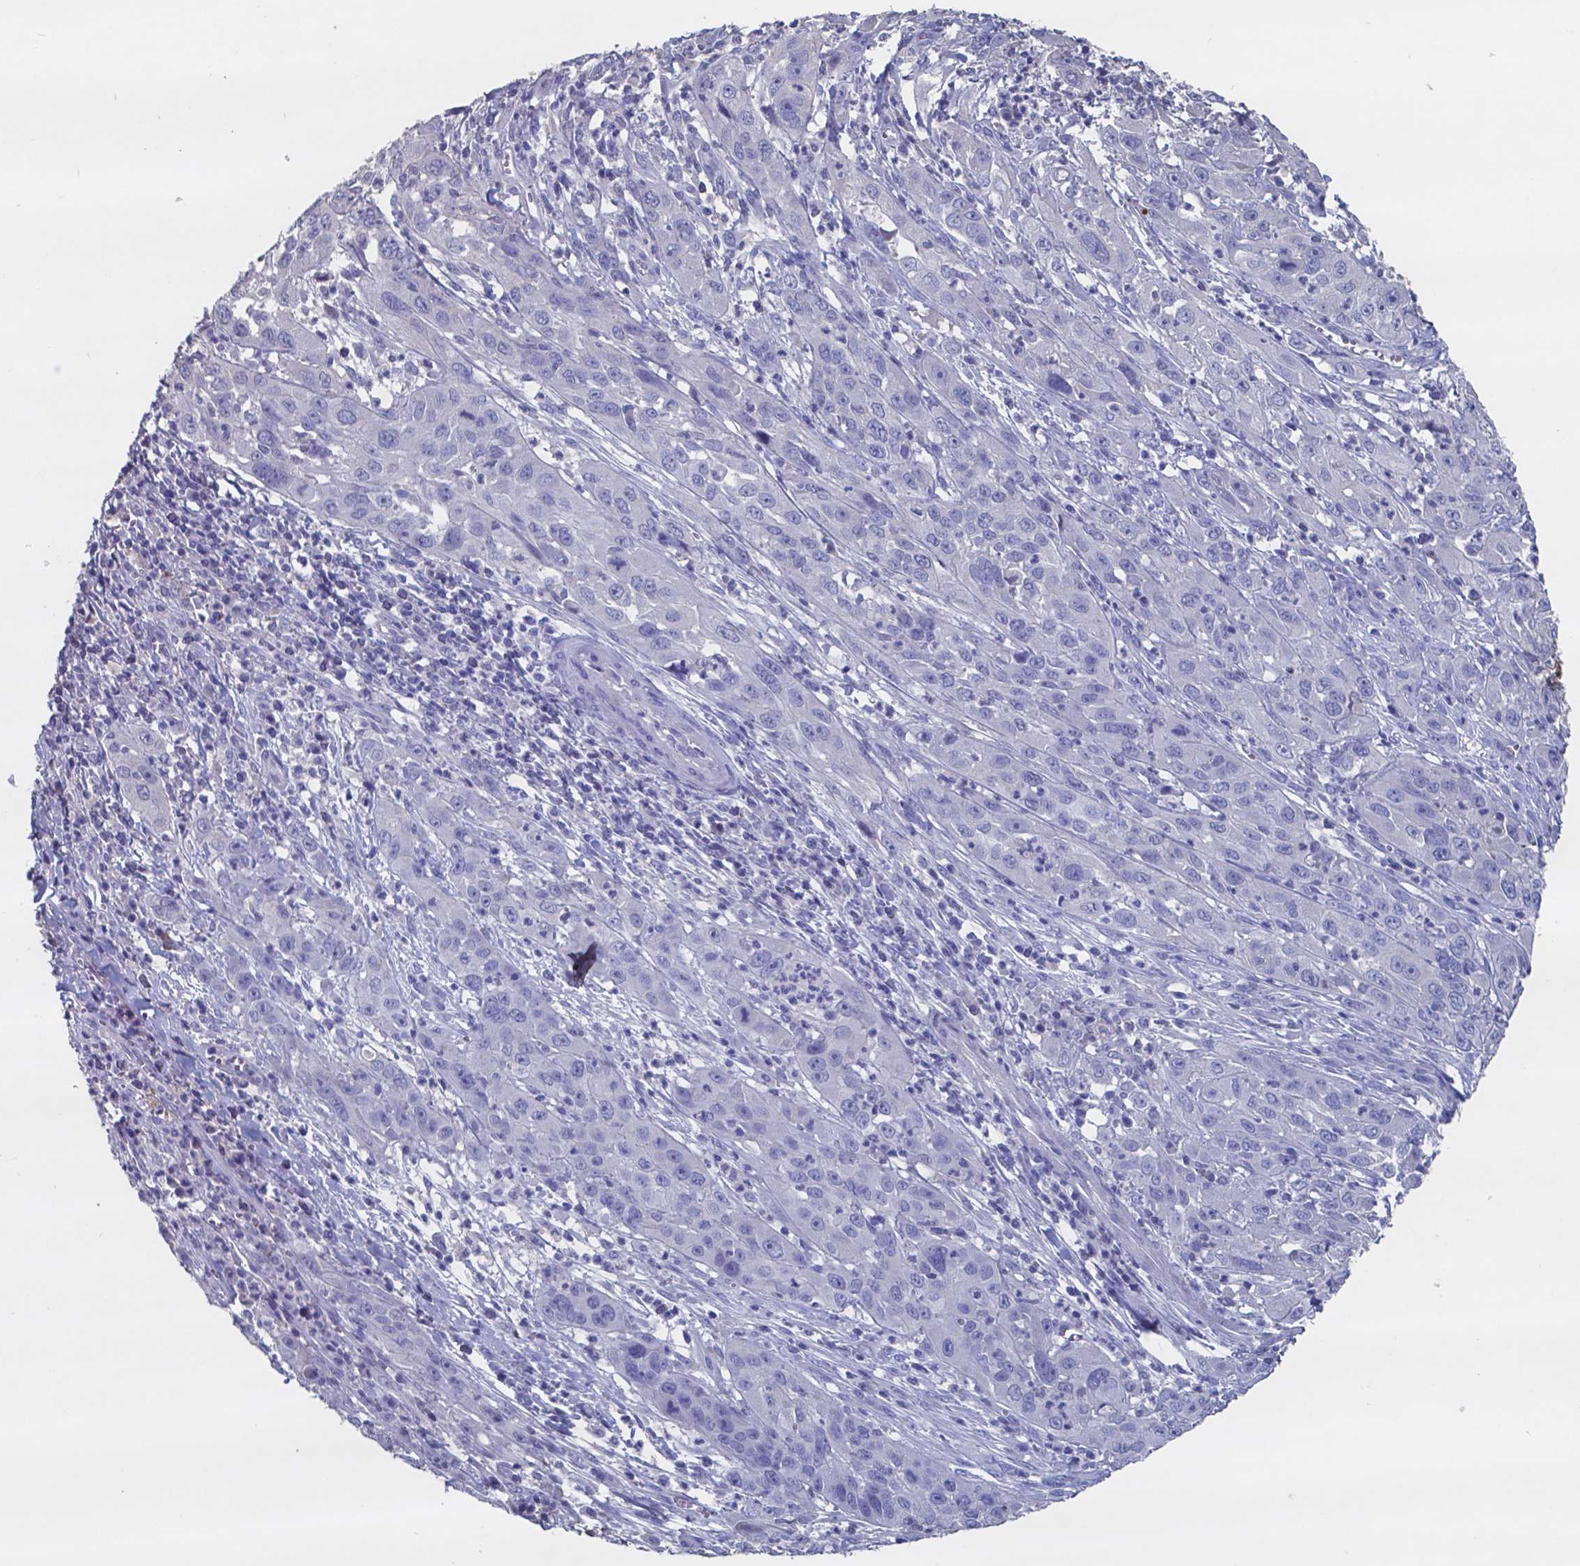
{"staining": {"intensity": "negative", "quantity": "none", "location": "none"}, "tissue": "cervical cancer", "cell_type": "Tumor cells", "image_type": "cancer", "snomed": [{"axis": "morphology", "description": "Squamous cell carcinoma, NOS"}, {"axis": "topography", "description": "Cervix"}], "caption": "This histopathology image is of cervical cancer stained with immunohistochemistry to label a protein in brown with the nuclei are counter-stained blue. There is no positivity in tumor cells.", "gene": "TTR", "patient": {"sex": "female", "age": 32}}